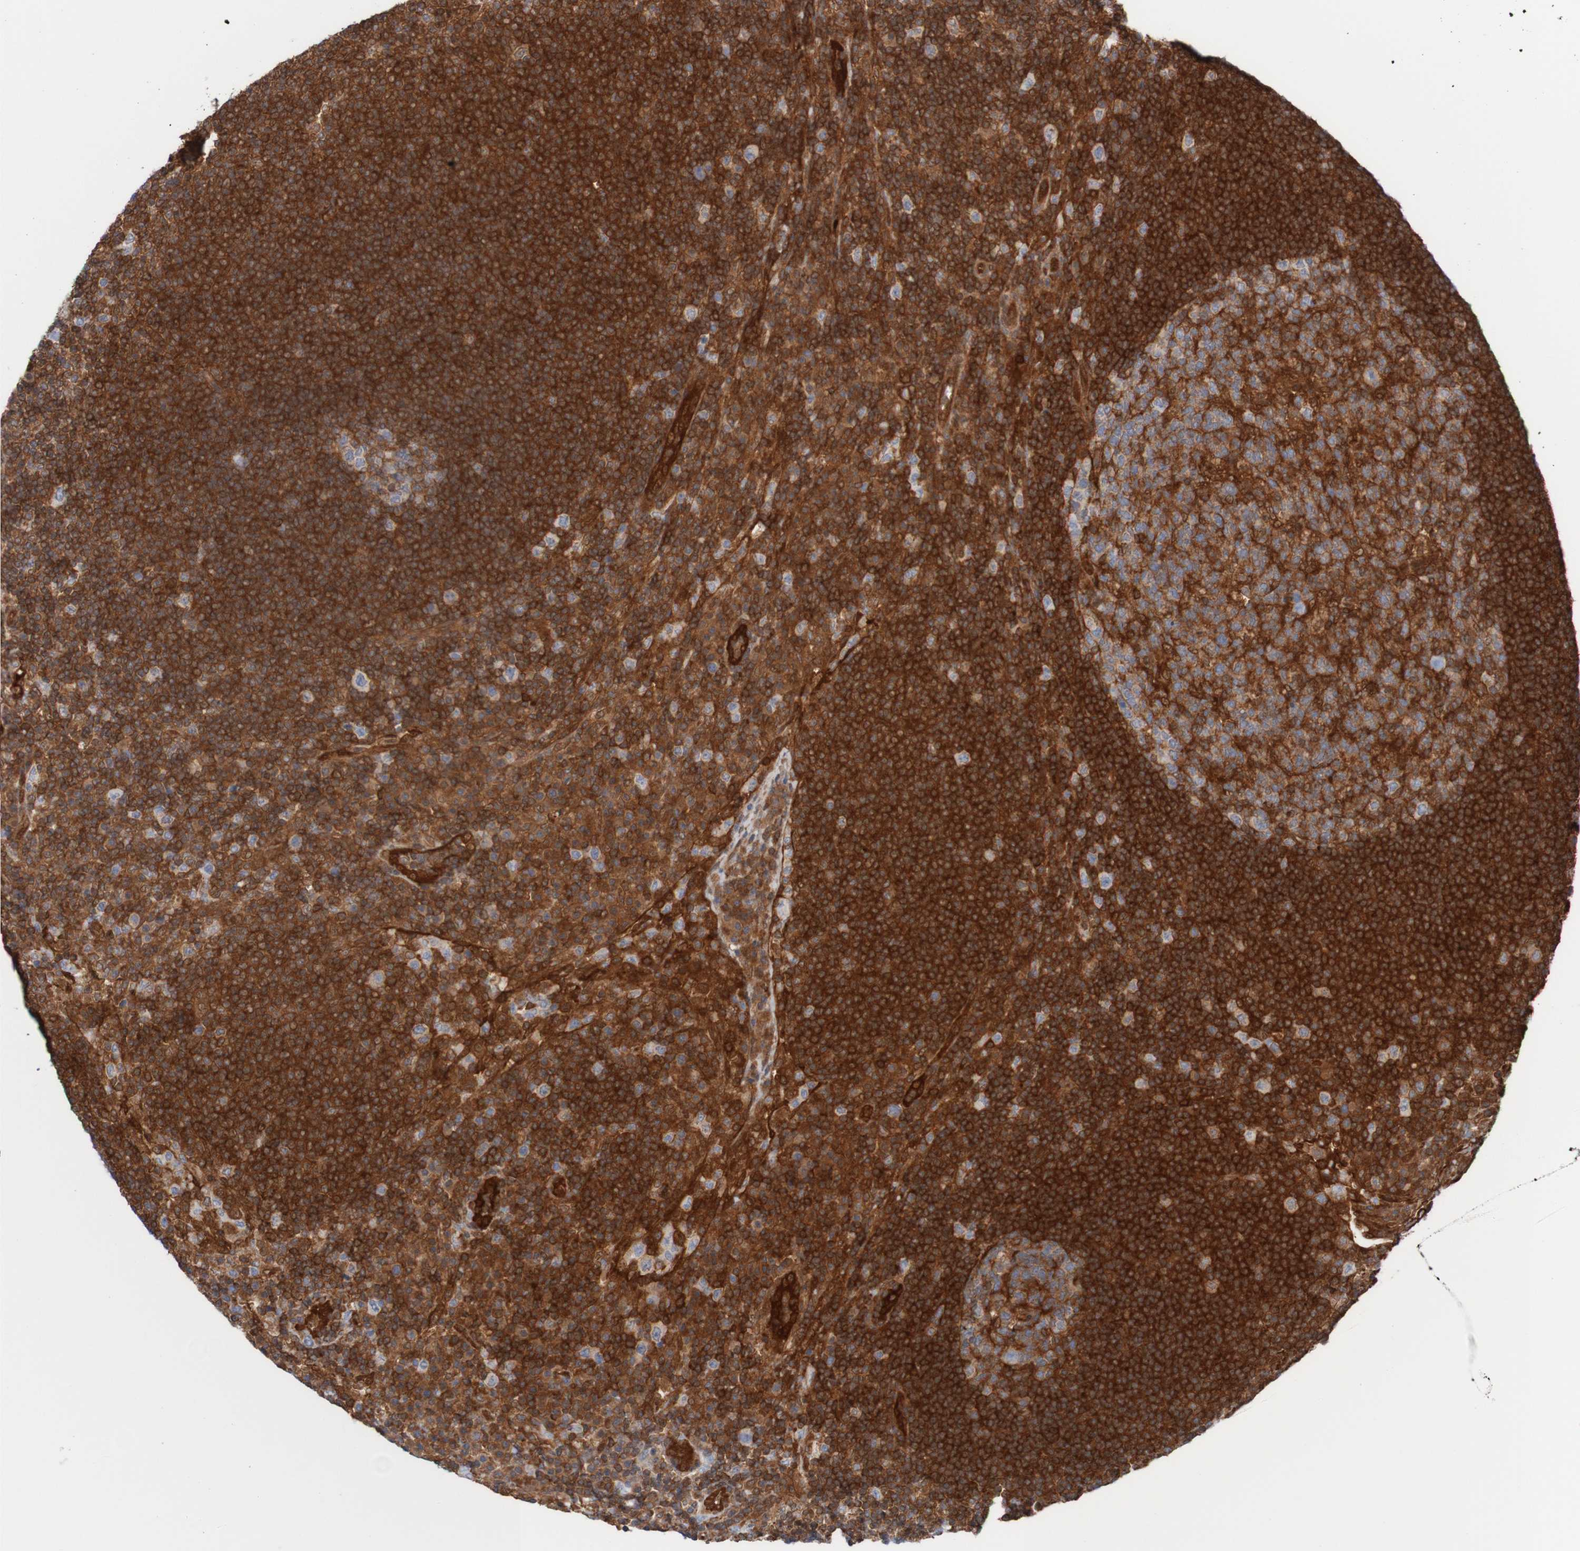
{"staining": {"intensity": "strong", "quantity": "25%-75%", "location": "cytoplasmic/membranous"}, "tissue": "lymph node", "cell_type": "Germinal center cells", "image_type": "normal", "snomed": [{"axis": "morphology", "description": "Normal tissue, NOS"}, {"axis": "topography", "description": "Lymph node"}], "caption": "Human lymph node stained with a brown dye exhibits strong cytoplasmic/membranous positive staining in about 25%-75% of germinal center cells.", "gene": "RIGI", "patient": {"sex": "female", "age": 53}}